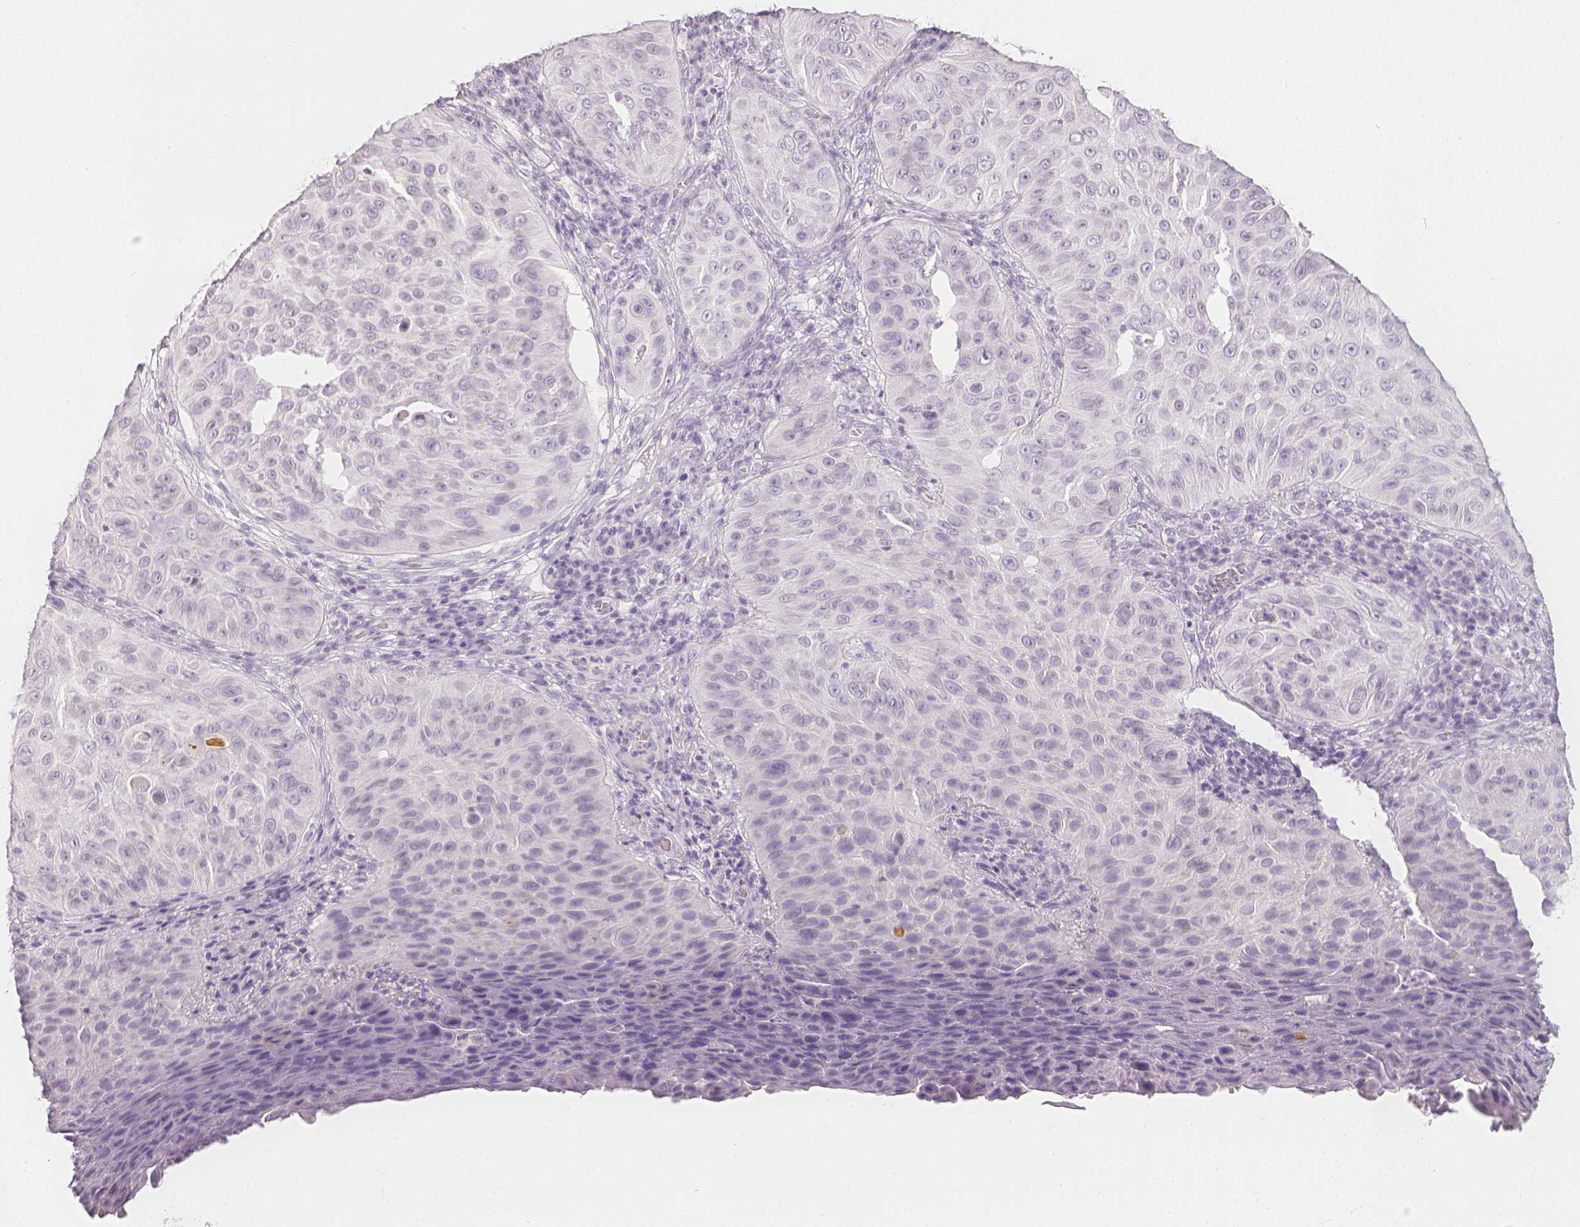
{"staining": {"intensity": "negative", "quantity": "none", "location": "none"}, "tissue": "skin cancer", "cell_type": "Tumor cells", "image_type": "cancer", "snomed": [{"axis": "morphology", "description": "Squamous cell carcinoma, NOS"}, {"axis": "topography", "description": "Skin"}], "caption": "An immunohistochemistry histopathology image of skin squamous cell carcinoma is shown. There is no staining in tumor cells of skin squamous cell carcinoma.", "gene": "SLC18A1", "patient": {"sex": "male", "age": 82}}